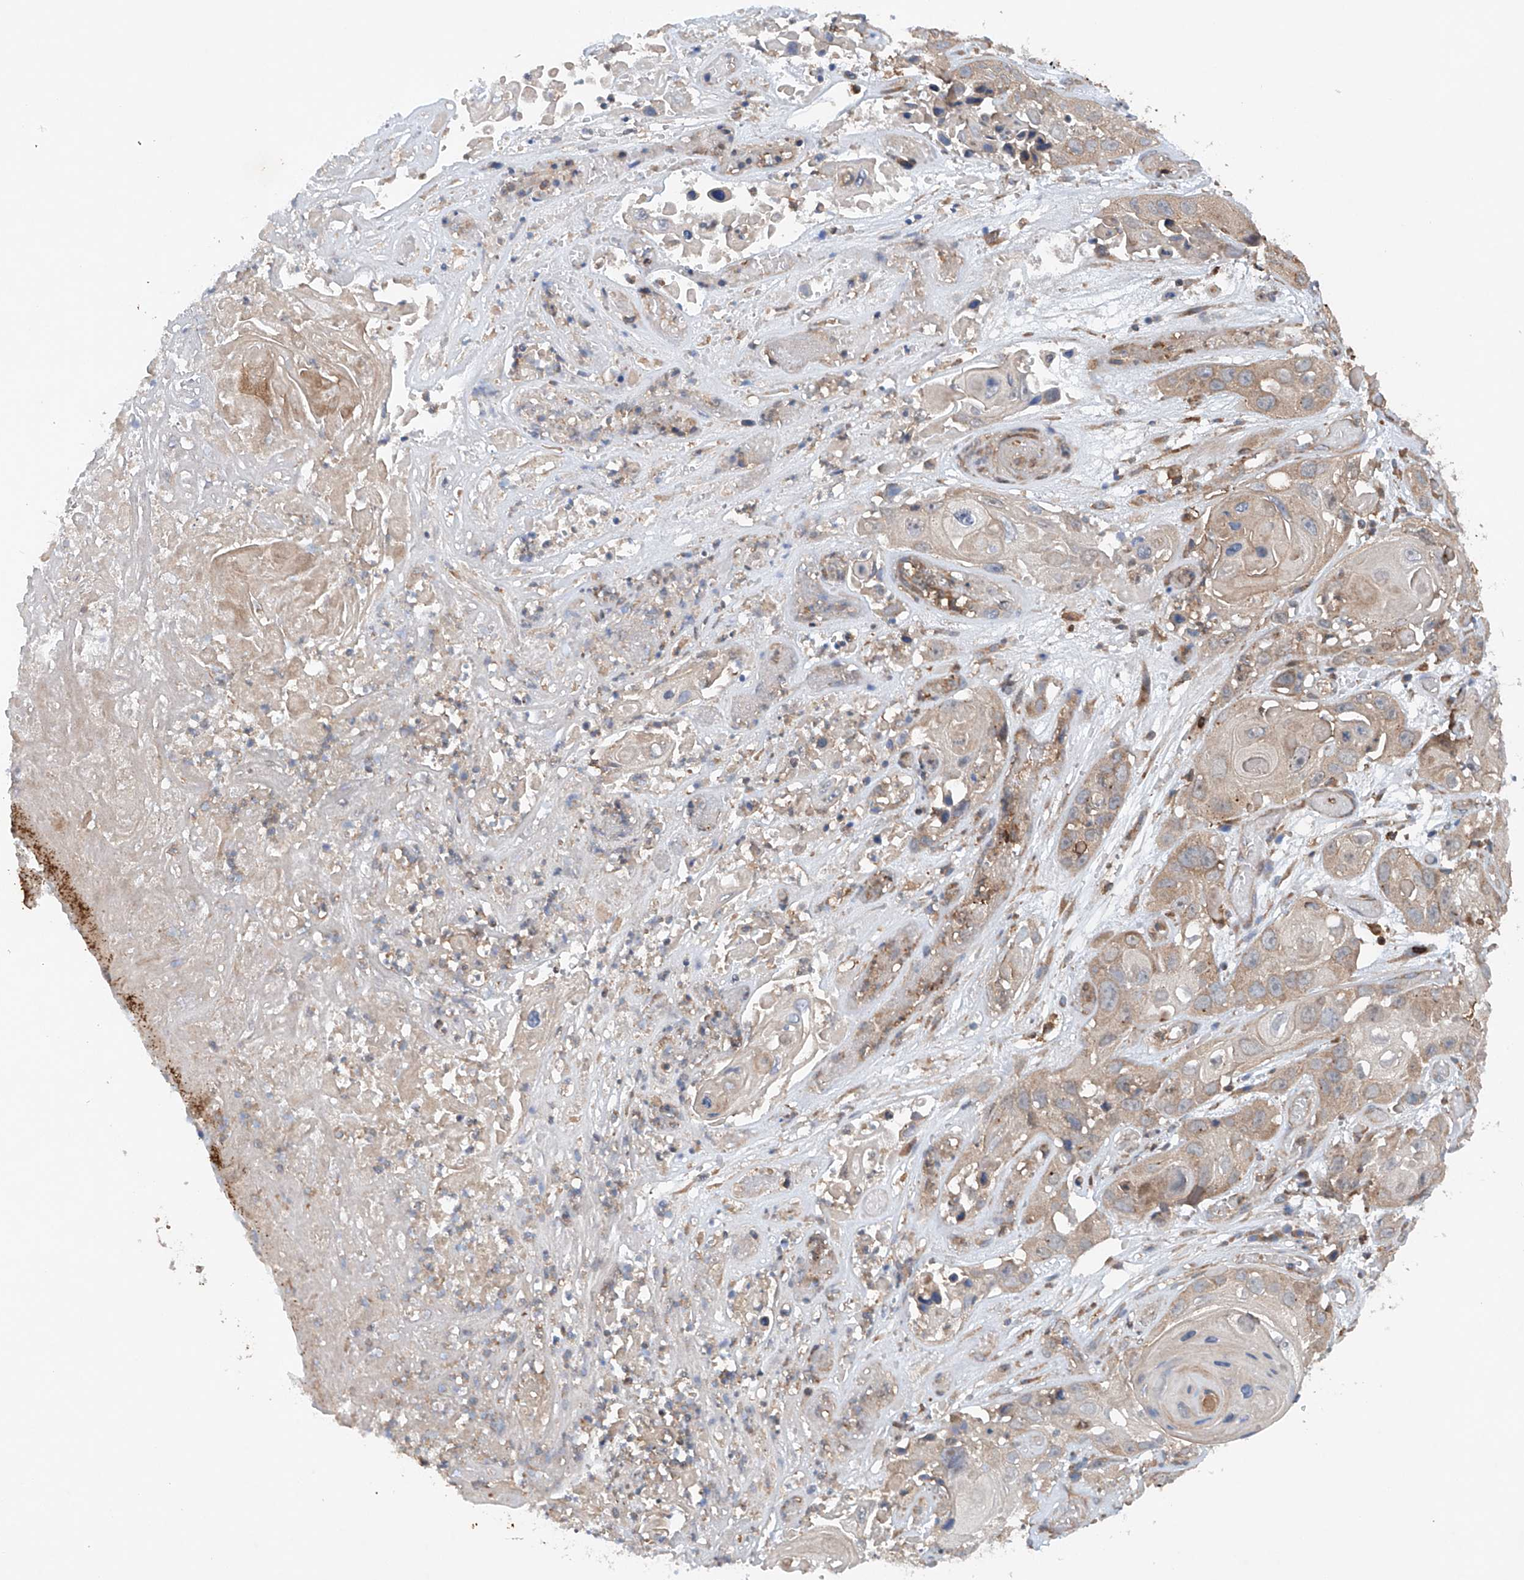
{"staining": {"intensity": "moderate", "quantity": "<25%", "location": "cytoplasmic/membranous"}, "tissue": "skin cancer", "cell_type": "Tumor cells", "image_type": "cancer", "snomed": [{"axis": "morphology", "description": "Squamous cell carcinoma, NOS"}, {"axis": "topography", "description": "Skin"}], "caption": "A photomicrograph showing moderate cytoplasmic/membranous staining in about <25% of tumor cells in squamous cell carcinoma (skin), as visualized by brown immunohistochemical staining.", "gene": "CEP85L", "patient": {"sex": "male", "age": 55}}